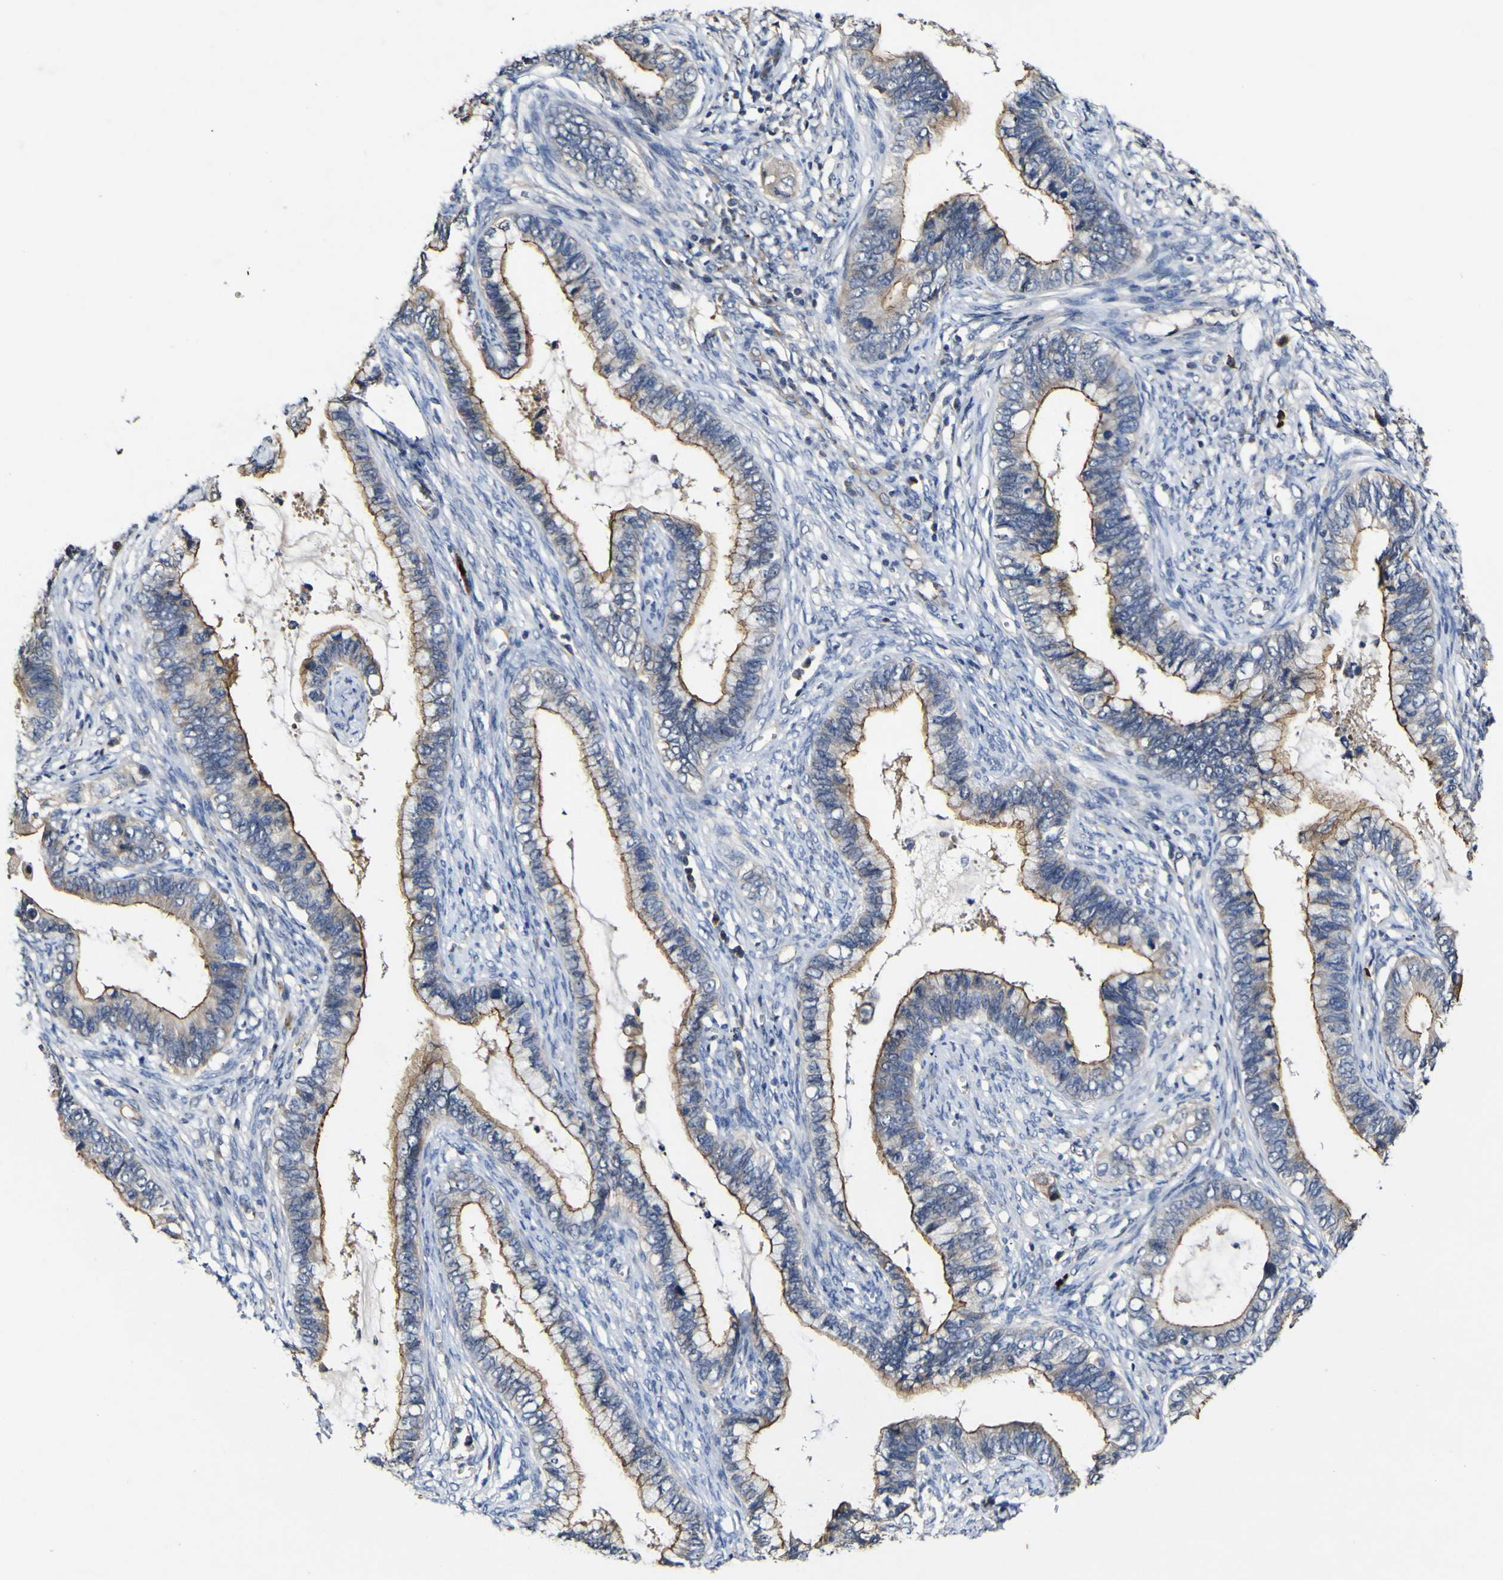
{"staining": {"intensity": "moderate", "quantity": ">75%", "location": "cytoplasmic/membranous"}, "tissue": "cervical cancer", "cell_type": "Tumor cells", "image_type": "cancer", "snomed": [{"axis": "morphology", "description": "Adenocarcinoma, NOS"}, {"axis": "topography", "description": "Cervix"}], "caption": "Tumor cells show medium levels of moderate cytoplasmic/membranous positivity in approximately >75% of cells in human cervical adenocarcinoma. (DAB (3,3'-diaminobenzidine) IHC, brown staining for protein, blue staining for nuclei).", "gene": "CCL2", "patient": {"sex": "female", "age": 44}}